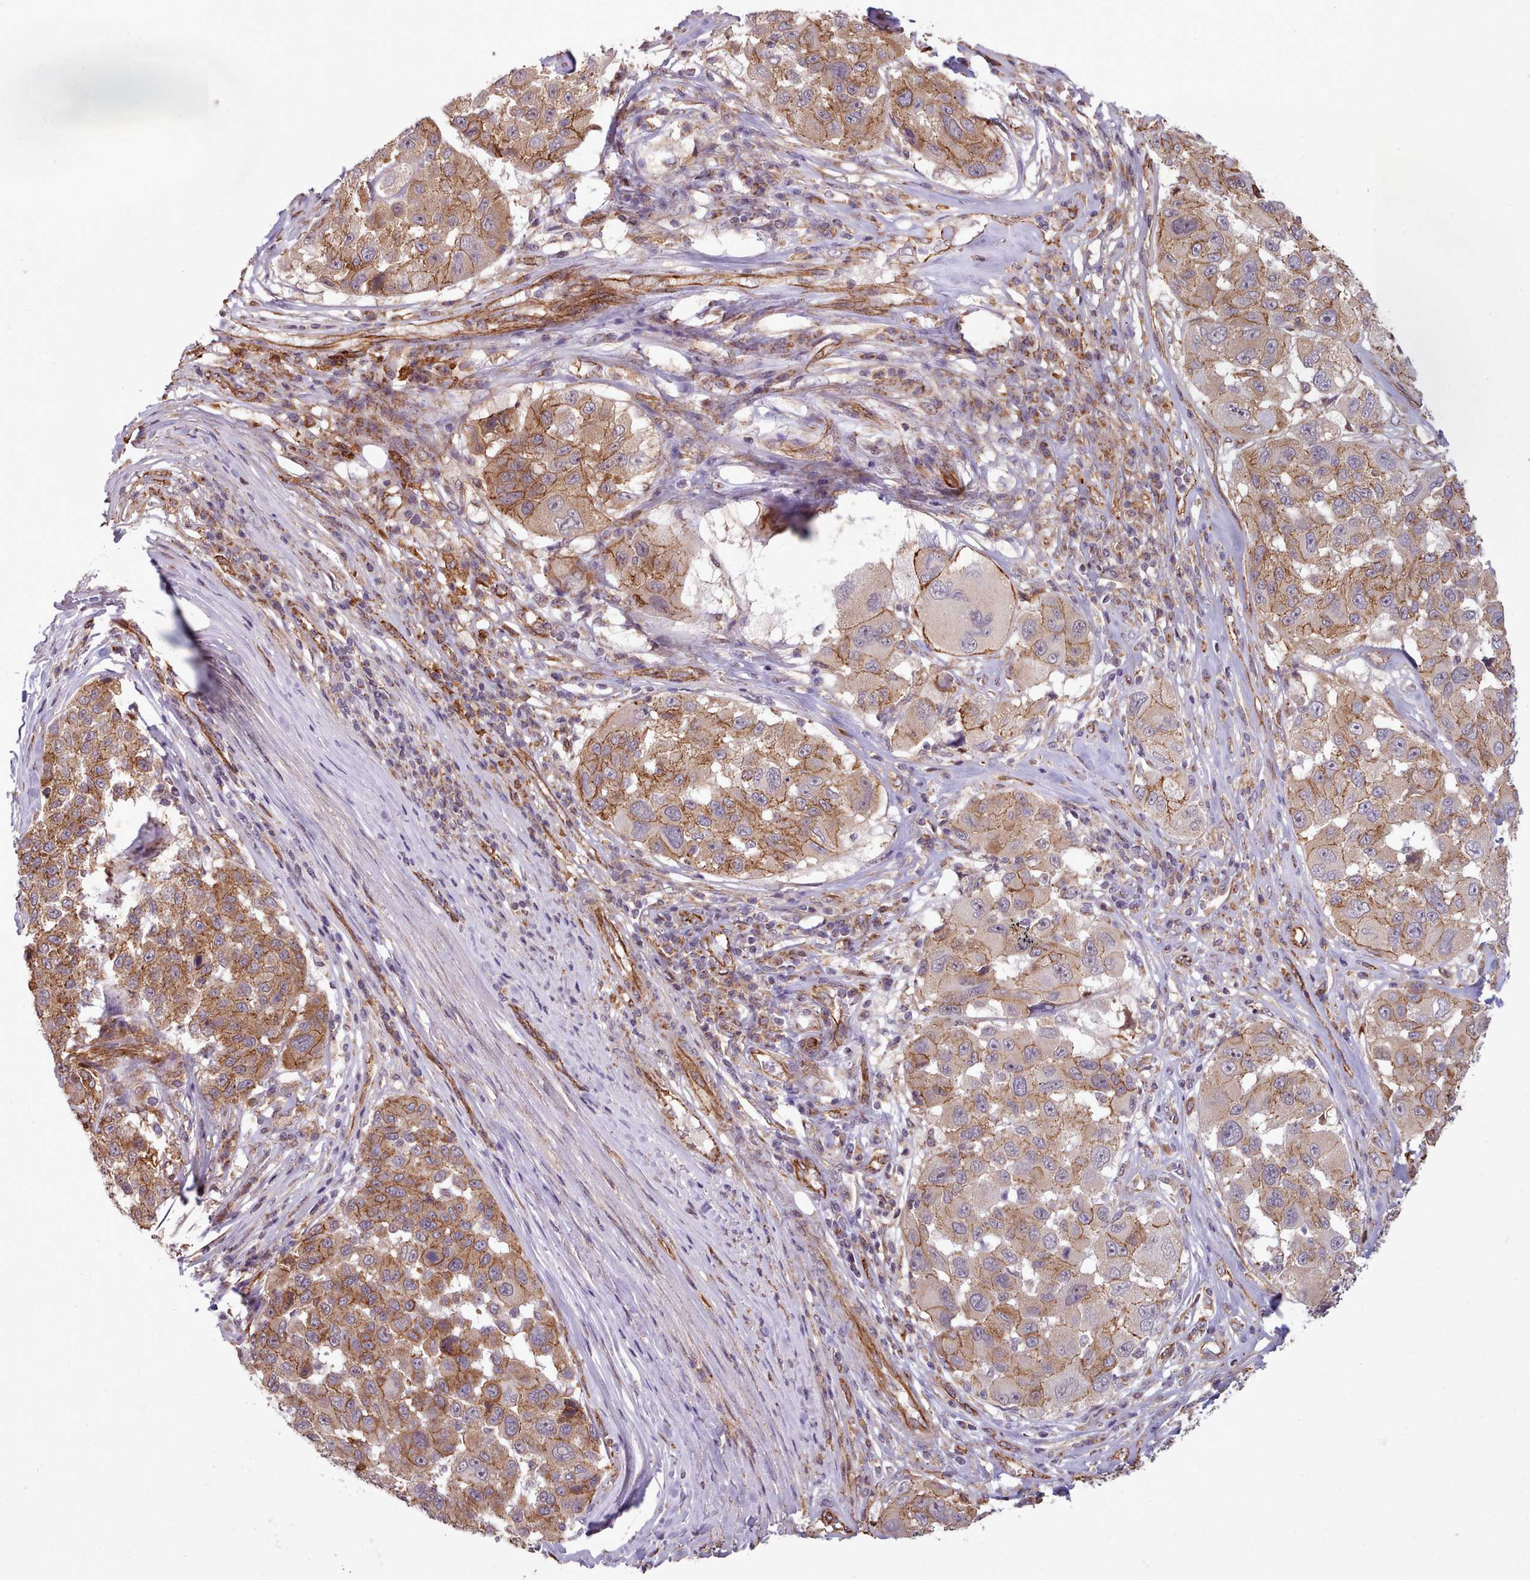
{"staining": {"intensity": "moderate", "quantity": ">75%", "location": "cytoplasmic/membranous"}, "tissue": "melanoma", "cell_type": "Tumor cells", "image_type": "cancer", "snomed": [{"axis": "morphology", "description": "Malignant melanoma, NOS"}, {"axis": "topography", "description": "Skin"}], "caption": "Immunohistochemistry (DAB (3,3'-diaminobenzidine)) staining of human melanoma exhibits moderate cytoplasmic/membranous protein staining in about >75% of tumor cells. Using DAB (brown) and hematoxylin (blue) stains, captured at high magnification using brightfield microscopy.", "gene": "MRPL46", "patient": {"sex": "female", "age": 66}}